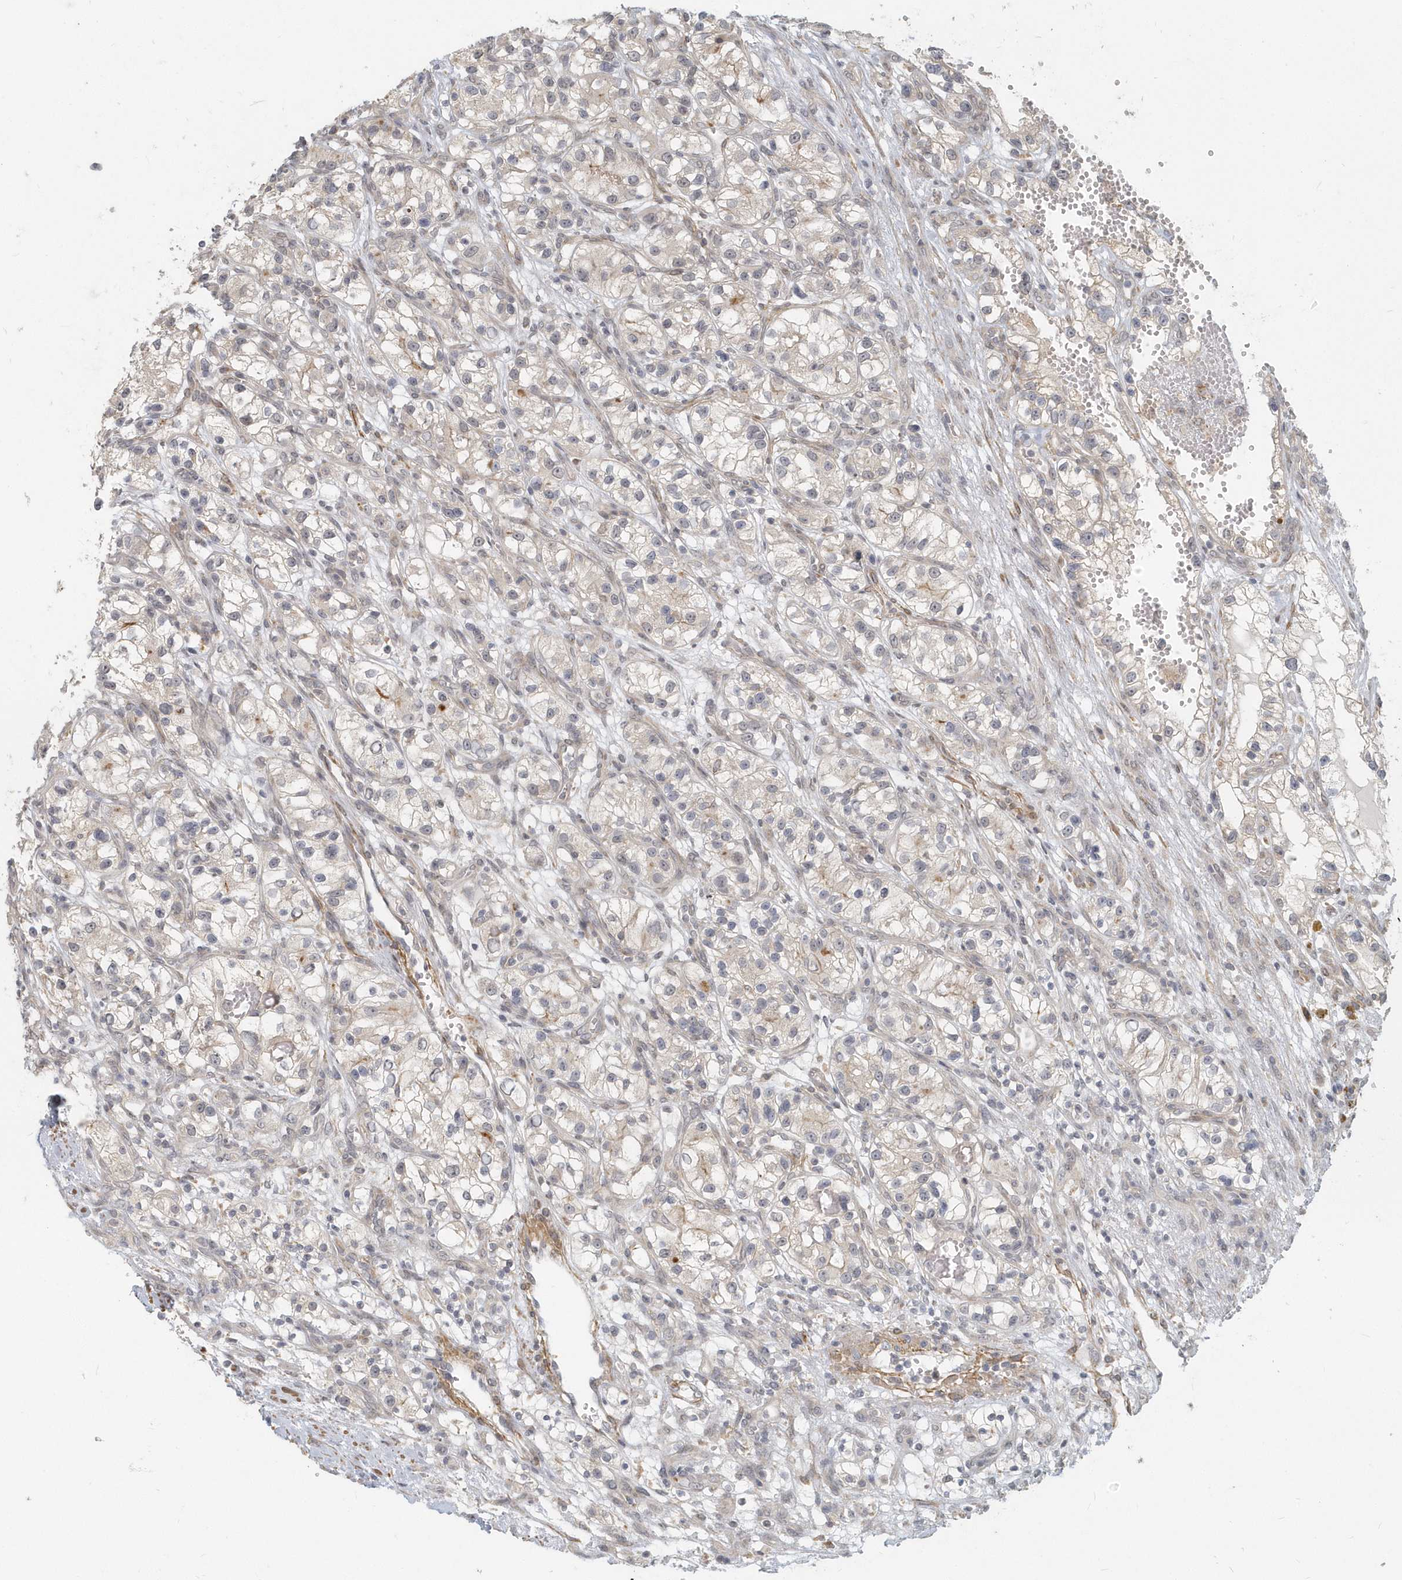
{"staining": {"intensity": "negative", "quantity": "none", "location": "none"}, "tissue": "renal cancer", "cell_type": "Tumor cells", "image_type": "cancer", "snomed": [{"axis": "morphology", "description": "Adenocarcinoma, NOS"}, {"axis": "topography", "description": "Kidney"}], "caption": "IHC photomicrograph of renal adenocarcinoma stained for a protein (brown), which displays no staining in tumor cells.", "gene": "NAPB", "patient": {"sex": "female", "age": 57}}